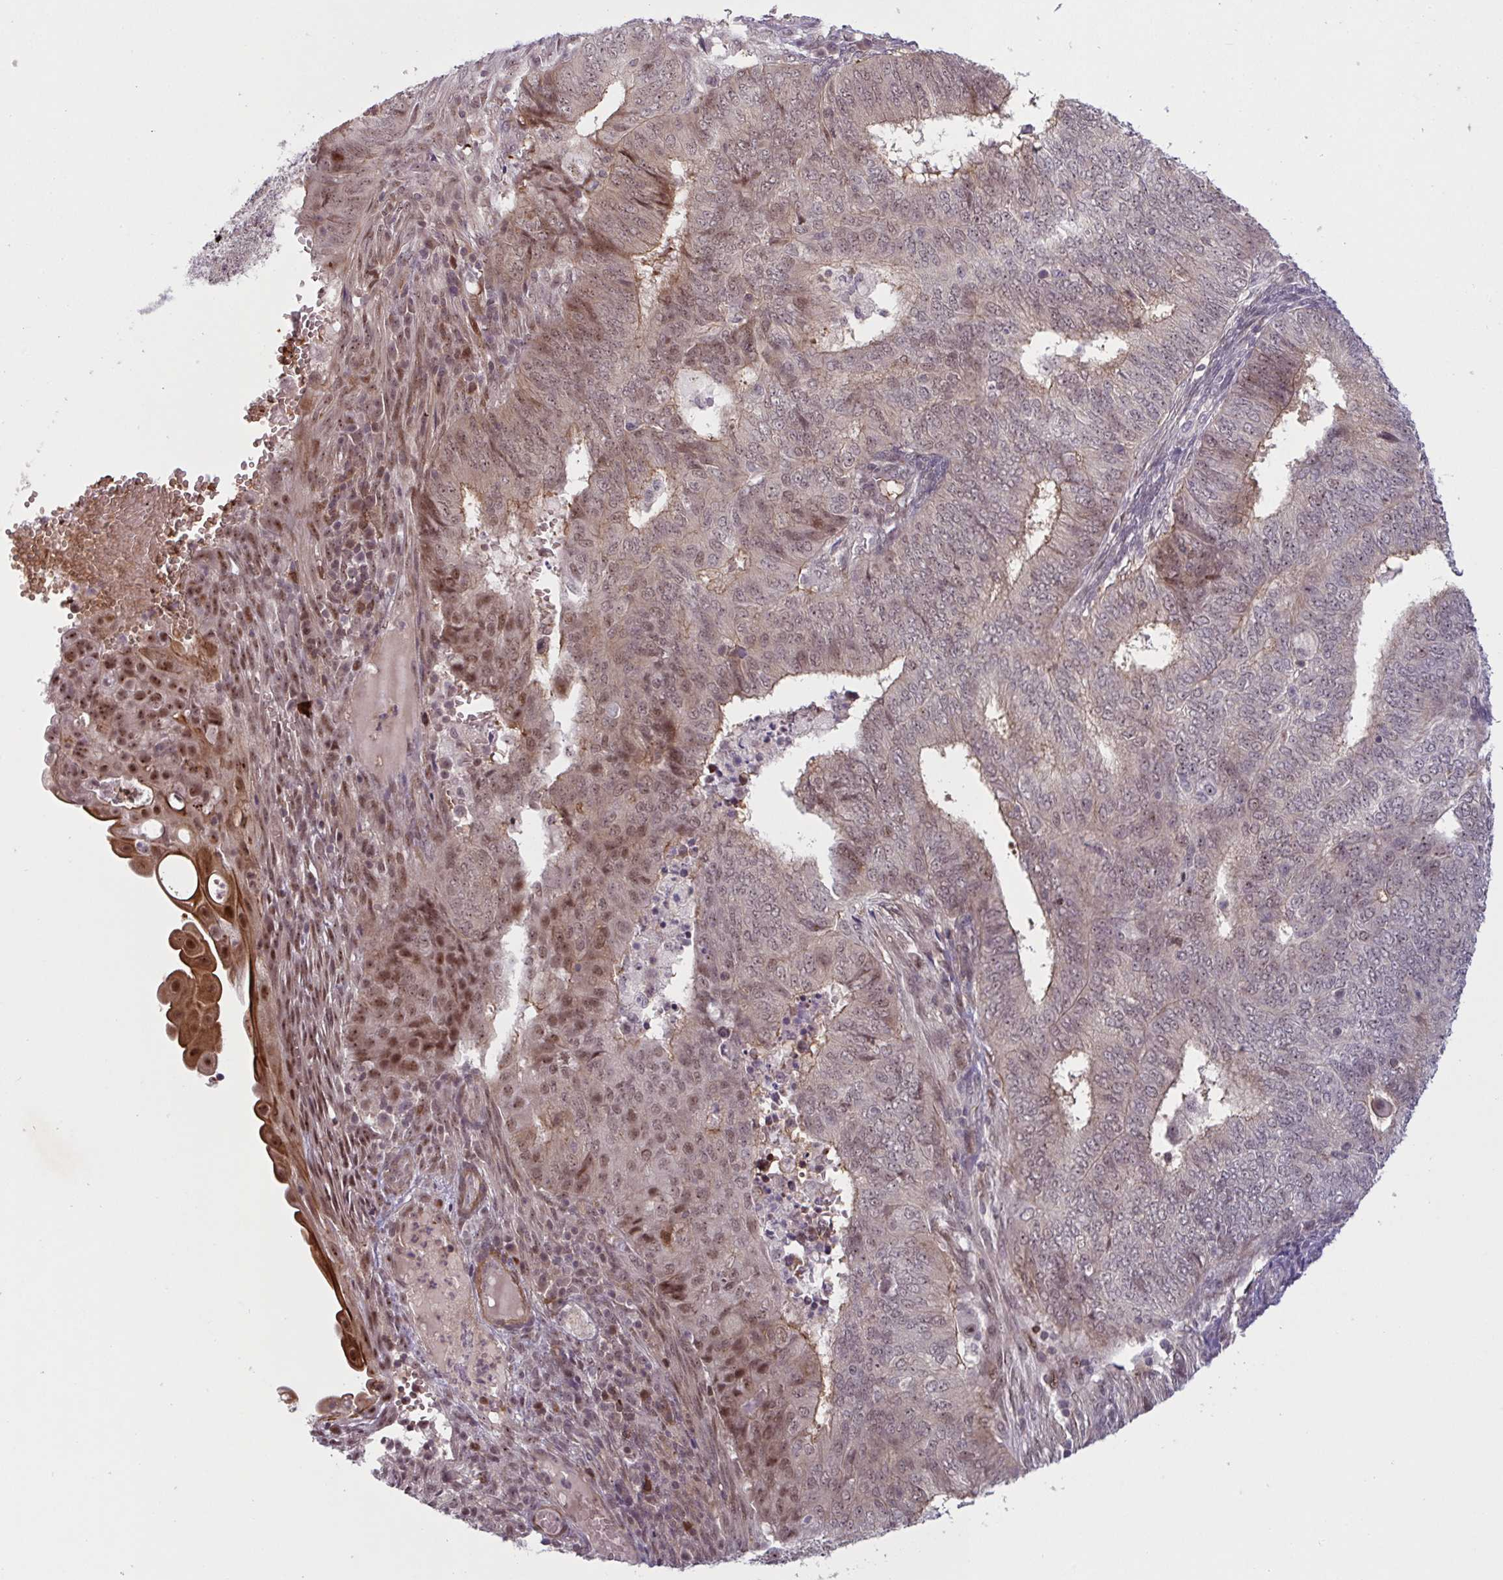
{"staining": {"intensity": "moderate", "quantity": "<25%", "location": "cytoplasmic/membranous,nuclear"}, "tissue": "endometrial cancer", "cell_type": "Tumor cells", "image_type": "cancer", "snomed": [{"axis": "morphology", "description": "Adenocarcinoma, NOS"}, {"axis": "topography", "description": "Endometrium"}], "caption": "A brown stain shows moderate cytoplasmic/membranous and nuclear positivity of a protein in human adenocarcinoma (endometrial) tumor cells. Nuclei are stained in blue.", "gene": "NLRP13", "patient": {"sex": "female", "age": 62}}